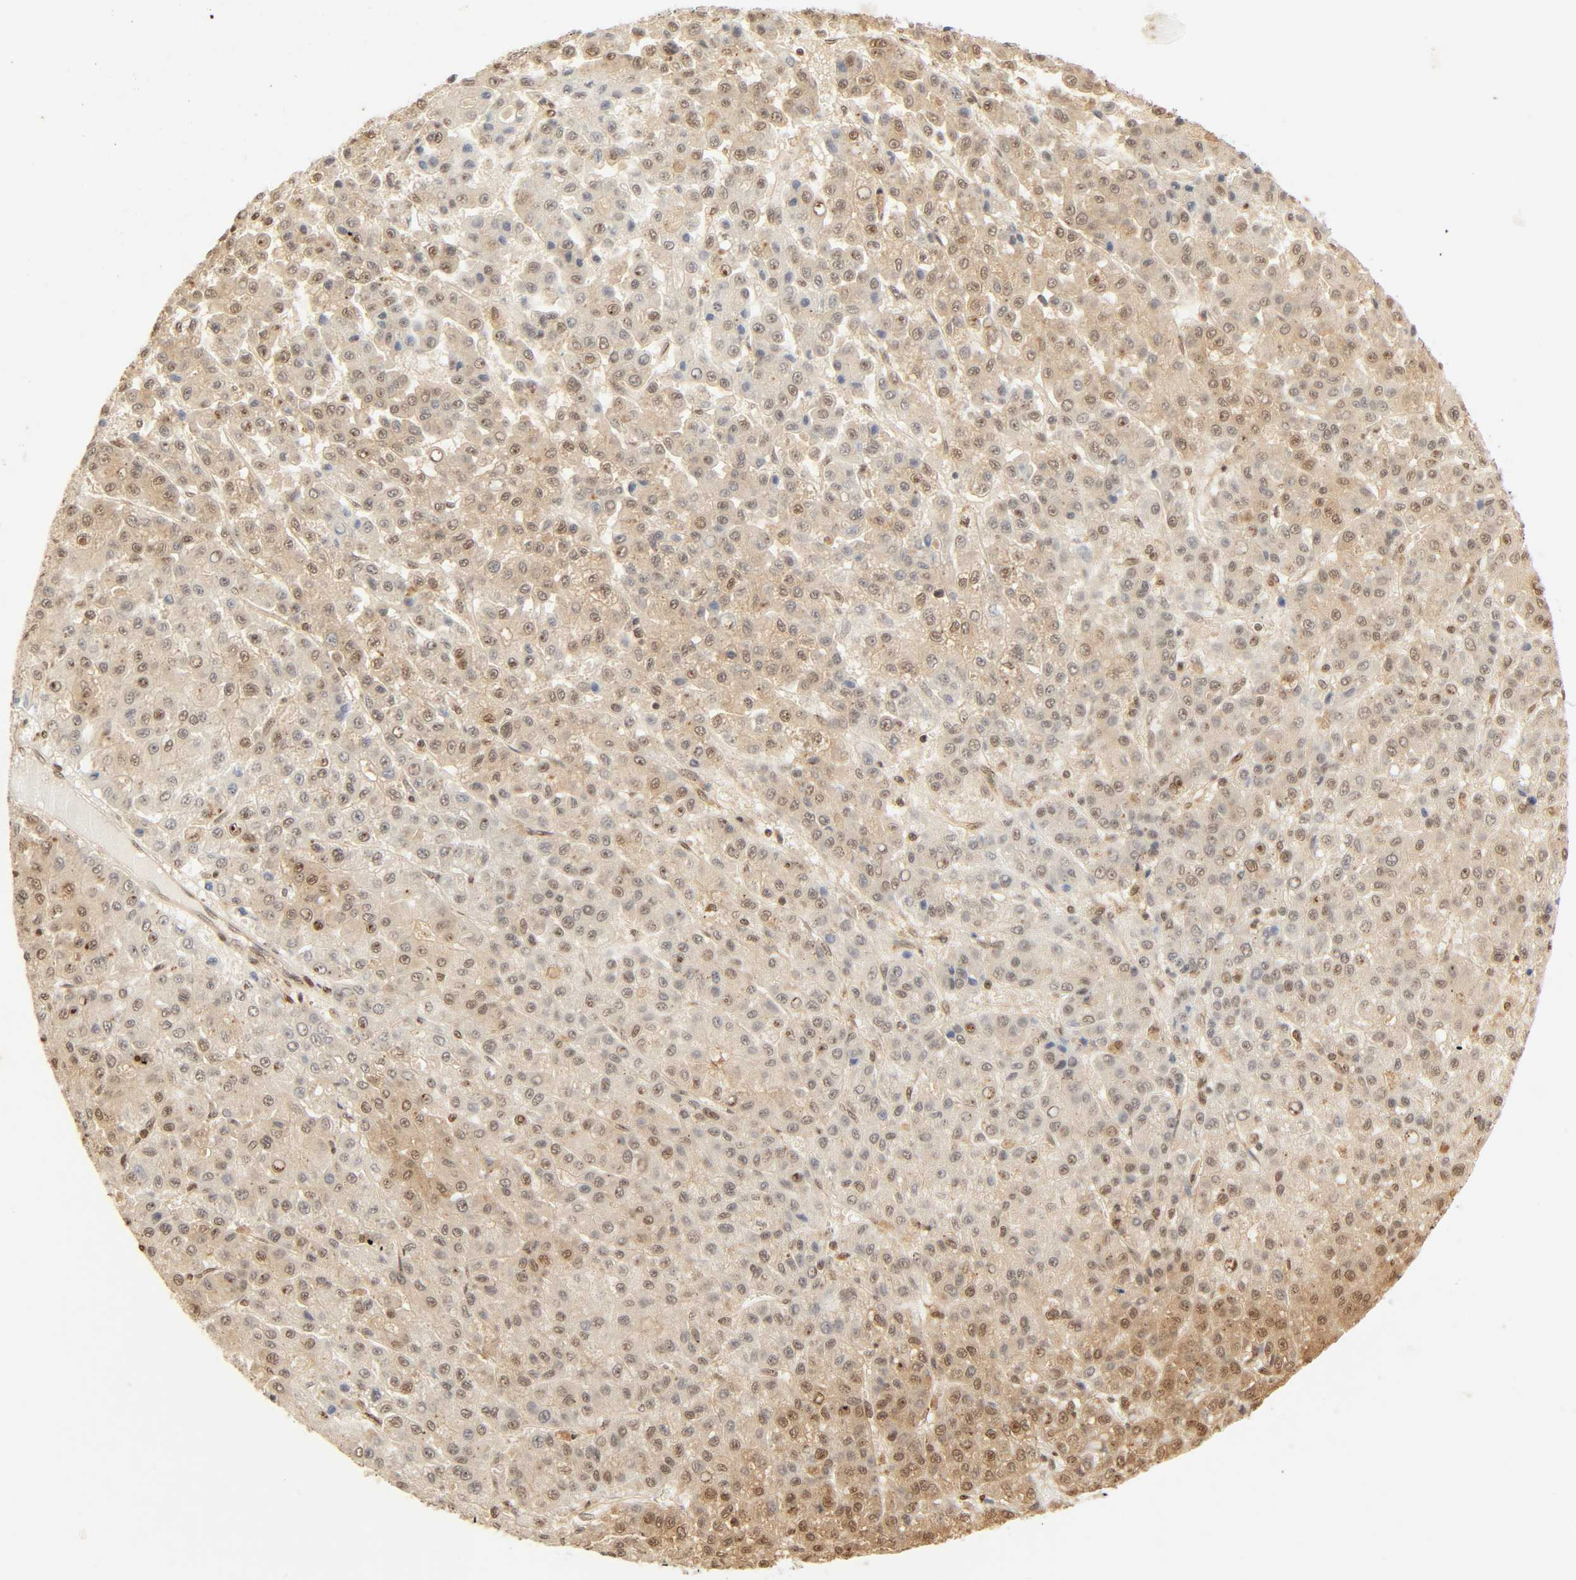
{"staining": {"intensity": "moderate", "quantity": "25%-75%", "location": "cytoplasmic/membranous,nuclear"}, "tissue": "liver cancer", "cell_type": "Tumor cells", "image_type": "cancer", "snomed": [{"axis": "morphology", "description": "Carcinoma, Hepatocellular, NOS"}, {"axis": "topography", "description": "Liver"}], "caption": "Immunohistochemistry staining of liver cancer, which displays medium levels of moderate cytoplasmic/membranous and nuclear positivity in approximately 25%-75% of tumor cells indicating moderate cytoplasmic/membranous and nuclear protein positivity. The staining was performed using DAB (brown) for protein detection and nuclei were counterstained in hematoxylin (blue).", "gene": "UBC", "patient": {"sex": "male", "age": 70}}